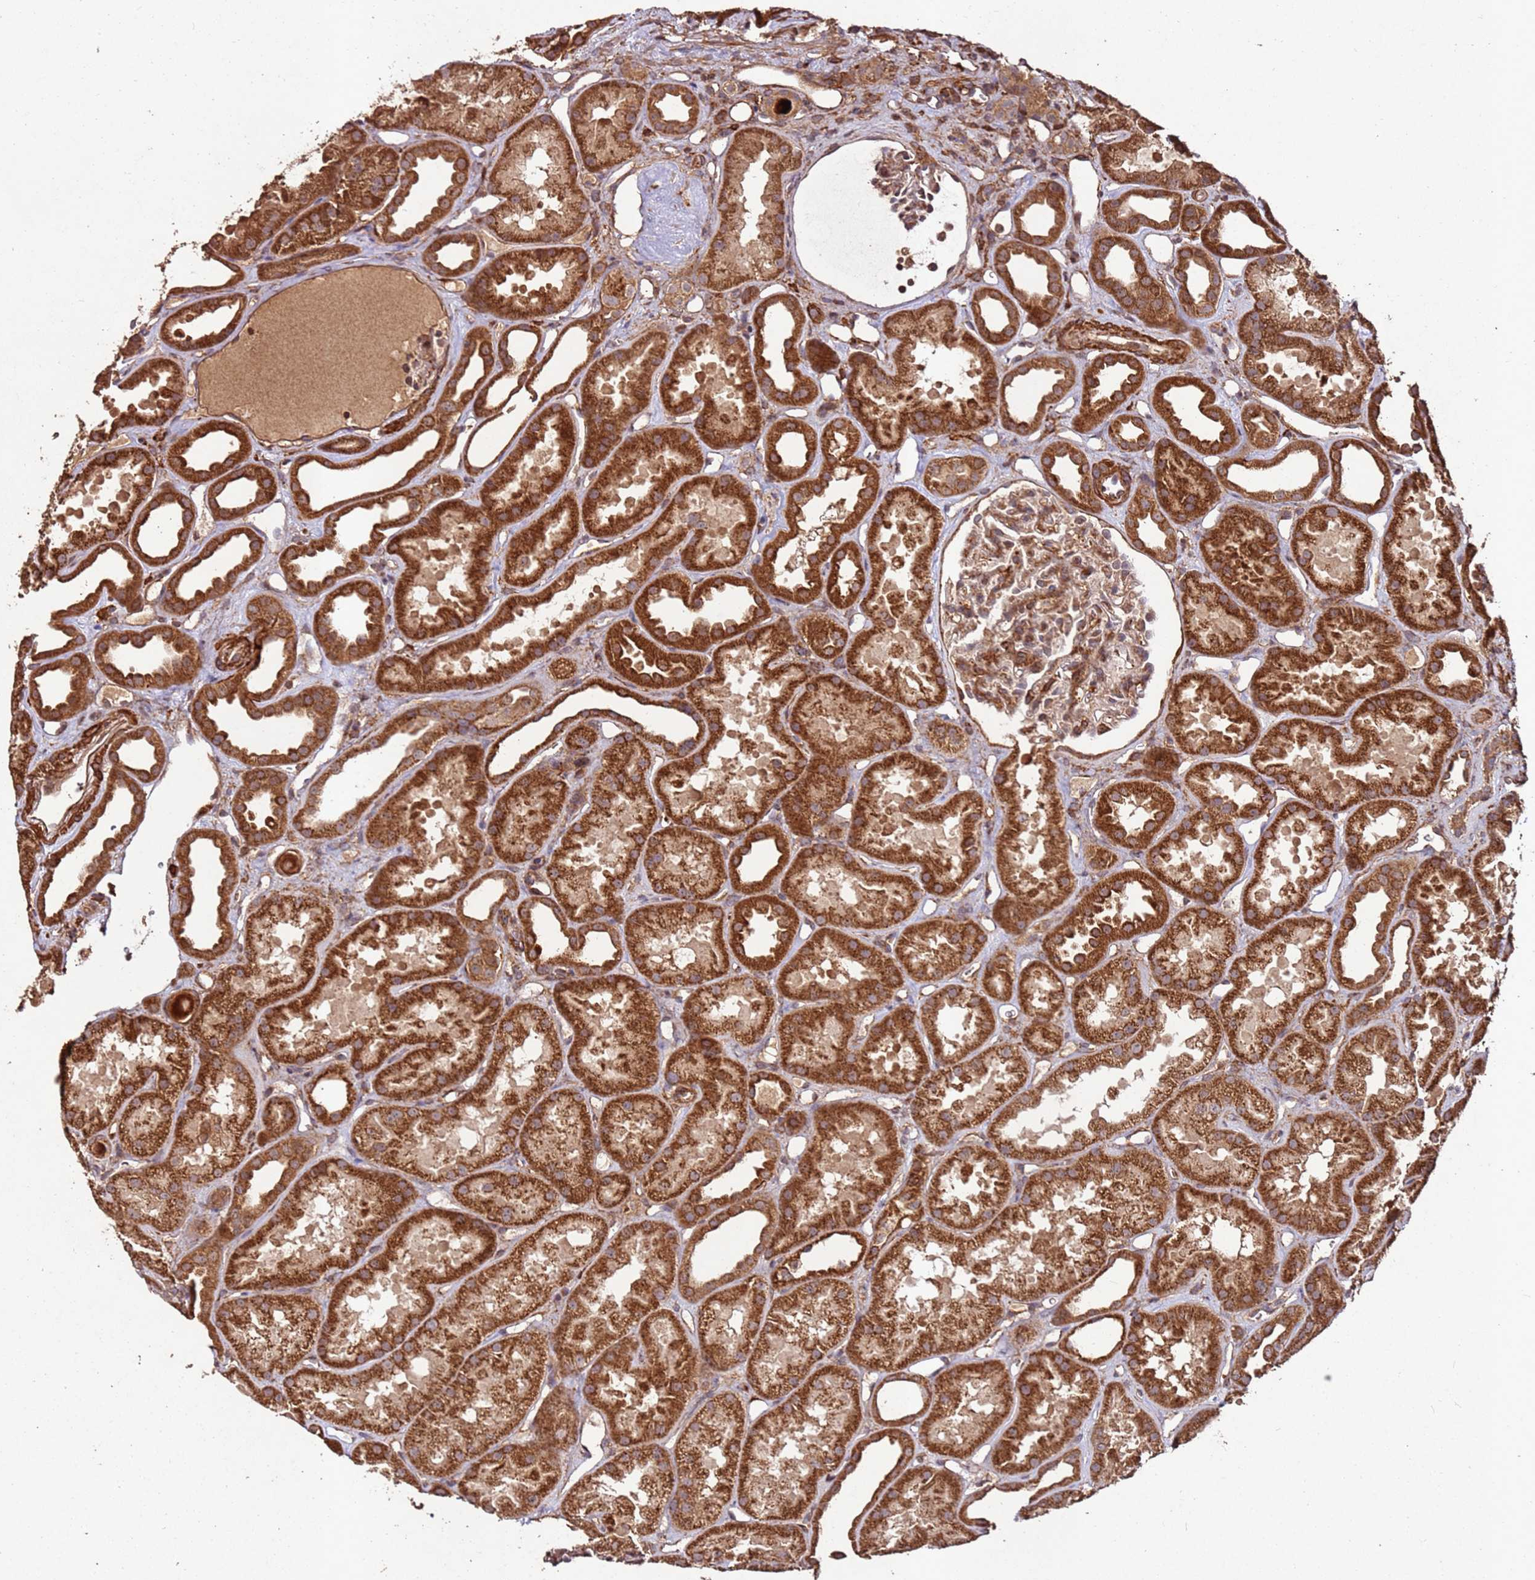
{"staining": {"intensity": "moderate", "quantity": ">75%", "location": "cytoplasmic/membranous"}, "tissue": "kidney", "cell_type": "Cells in glomeruli", "image_type": "normal", "snomed": [{"axis": "morphology", "description": "Normal tissue, NOS"}, {"axis": "topography", "description": "Kidney"}], "caption": "Kidney stained with DAB immunohistochemistry reveals medium levels of moderate cytoplasmic/membranous expression in about >75% of cells in glomeruli.", "gene": "FAM186A", "patient": {"sex": "male", "age": 61}}